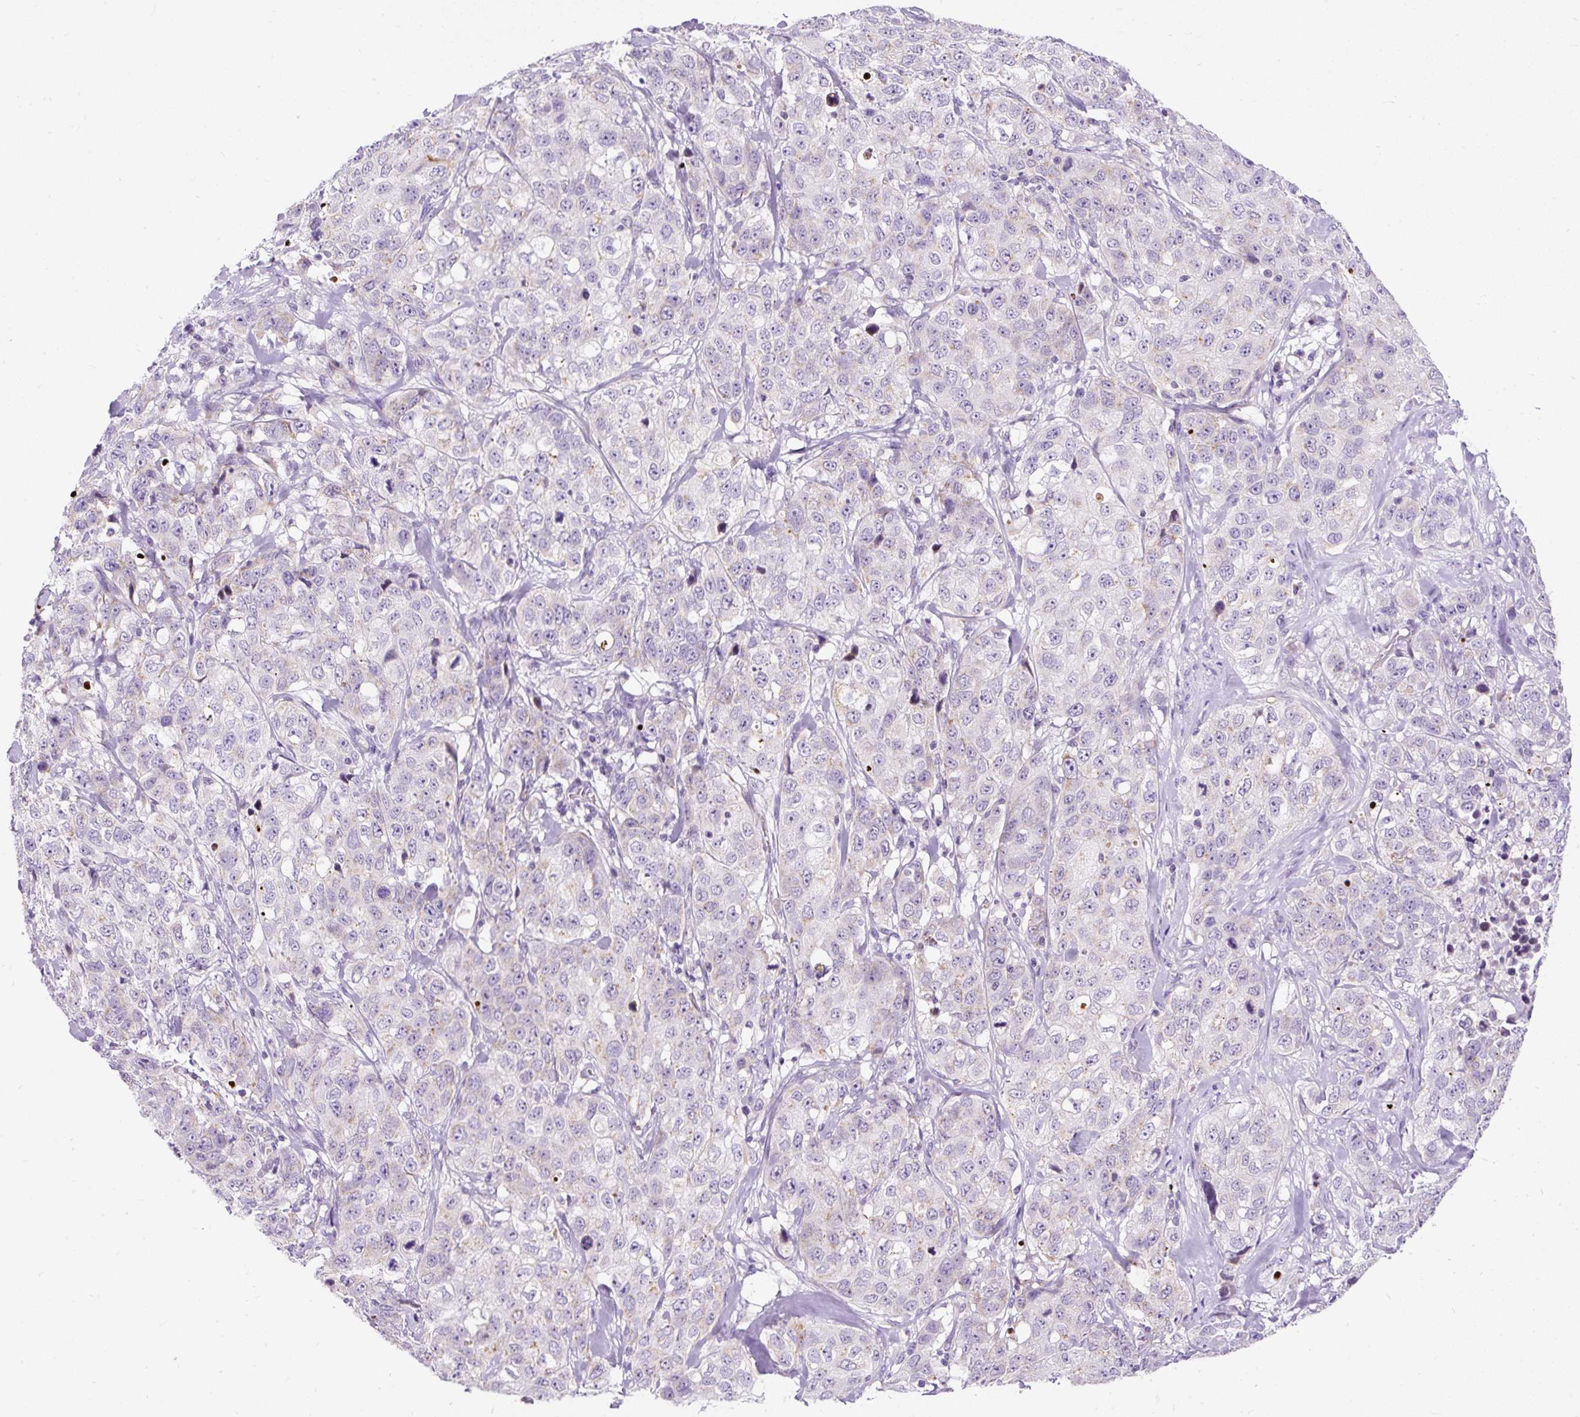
{"staining": {"intensity": "weak", "quantity": "<25%", "location": "cytoplasmic/membranous"}, "tissue": "stomach cancer", "cell_type": "Tumor cells", "image_type": "cancer", "snomed": [{"axis": "morphology", "description": "Adenocarcinoma, NOS"}, {"axis": "topography", "description": "Stomach"}], "caption": "Histopathology image shows no significant protein staining in tumor cells of stomach cancer (adenocarcinoma).", "gene": "FMC1", "patient": {"sex": "male", "age": 48}}